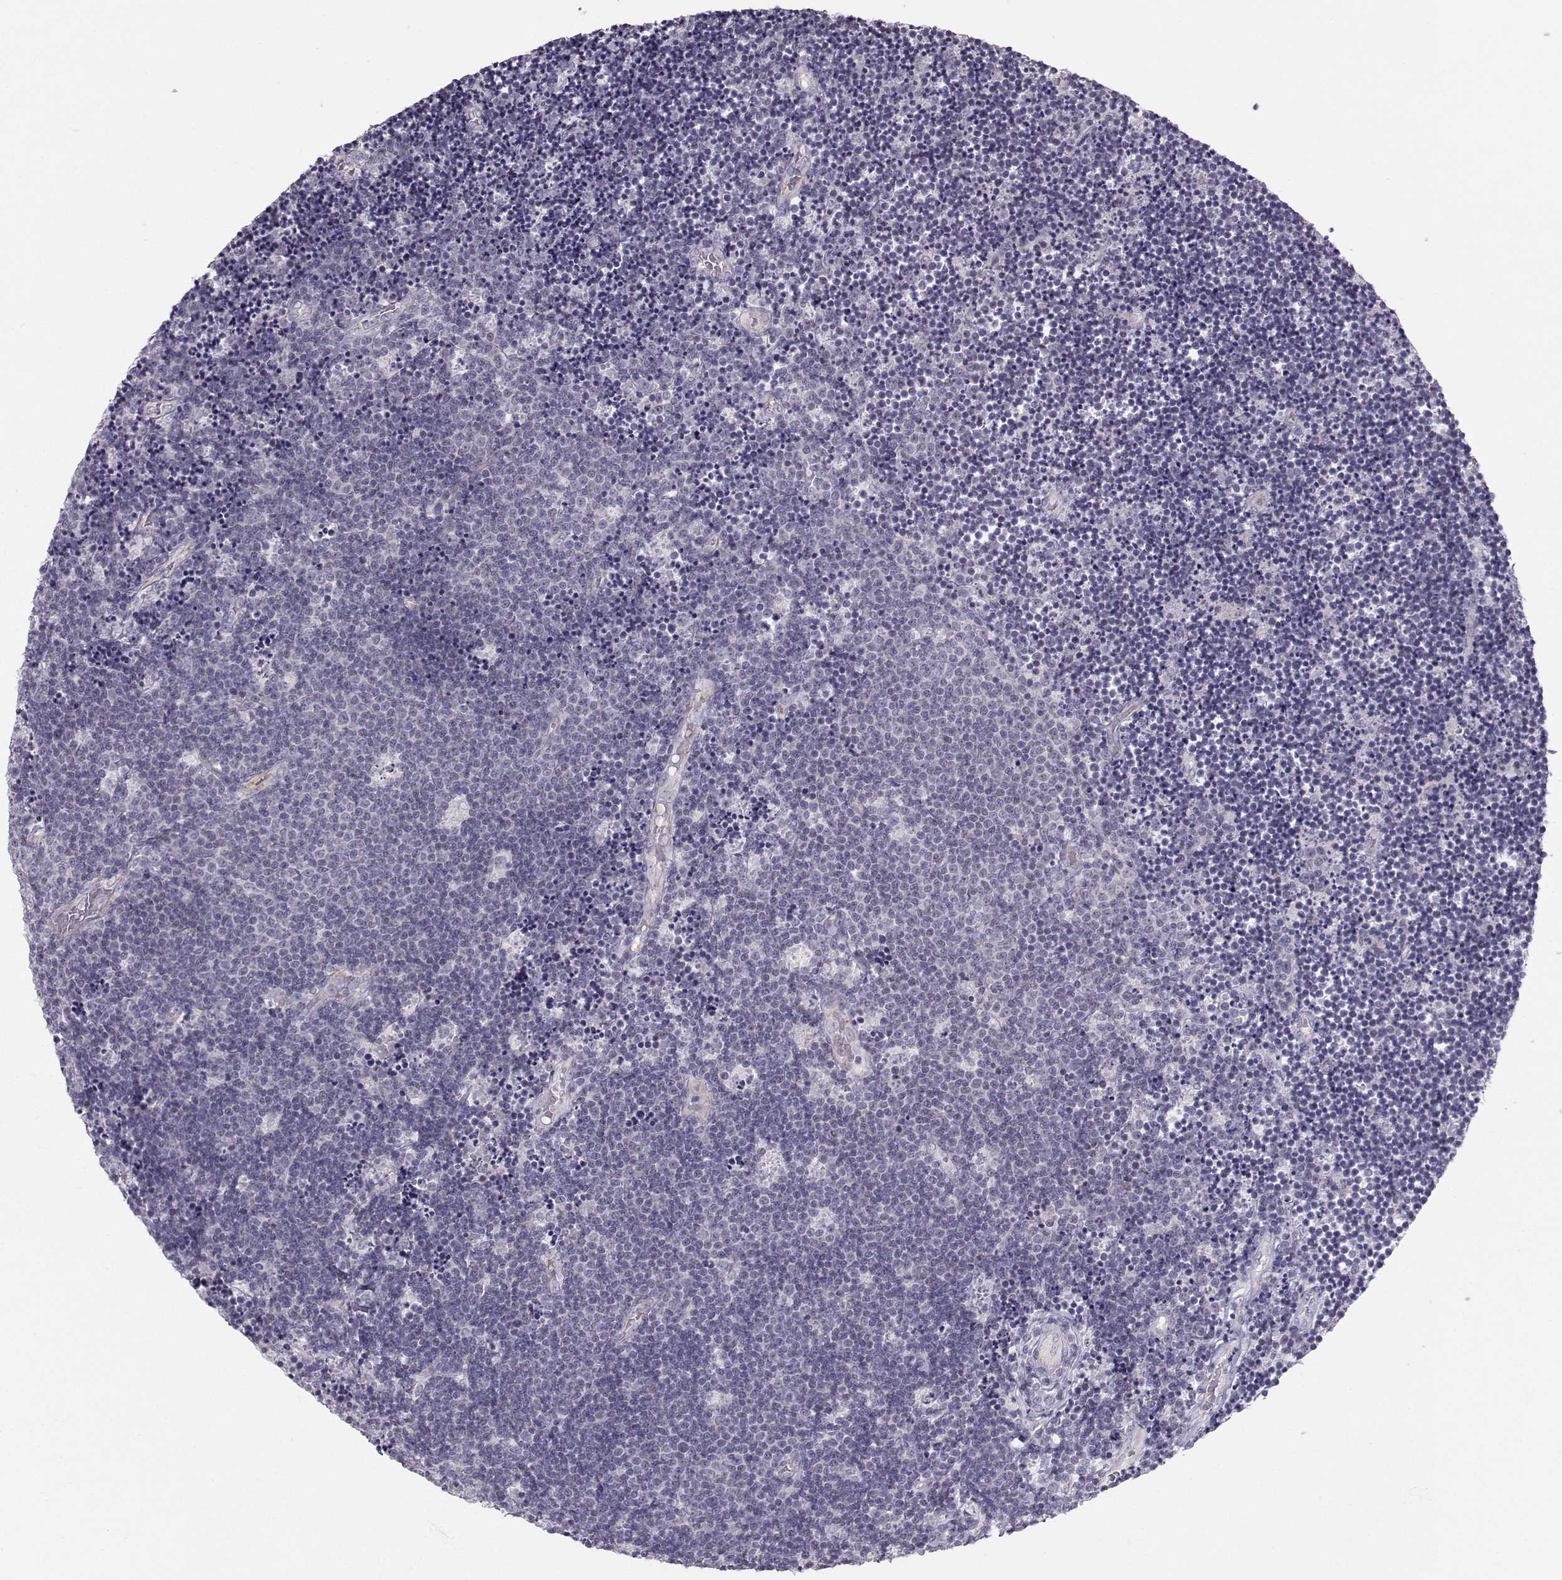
{"staining": {"intensity": "negative", "quantity": "none", "location": "none"}, "tissue": "lymphoma", "cell_type": "Tumor cells", "image_type": "cancer", "snomed": [{"axis": "morphology", "description": "Malignant lymphoma, non-Hodgkin's type, Low grade"}, {"axis": "topography", "description": "Brain"}], "caption": "High power microscopy micrograph of an immunohistochemistry (IHC) image of malignant lymphoma, non-Hodgkin's type (low-grade), revealing no significant positivity in tumor cells.", "gene": "MAST1", "patient": {"sex": "female", "age": 66}}